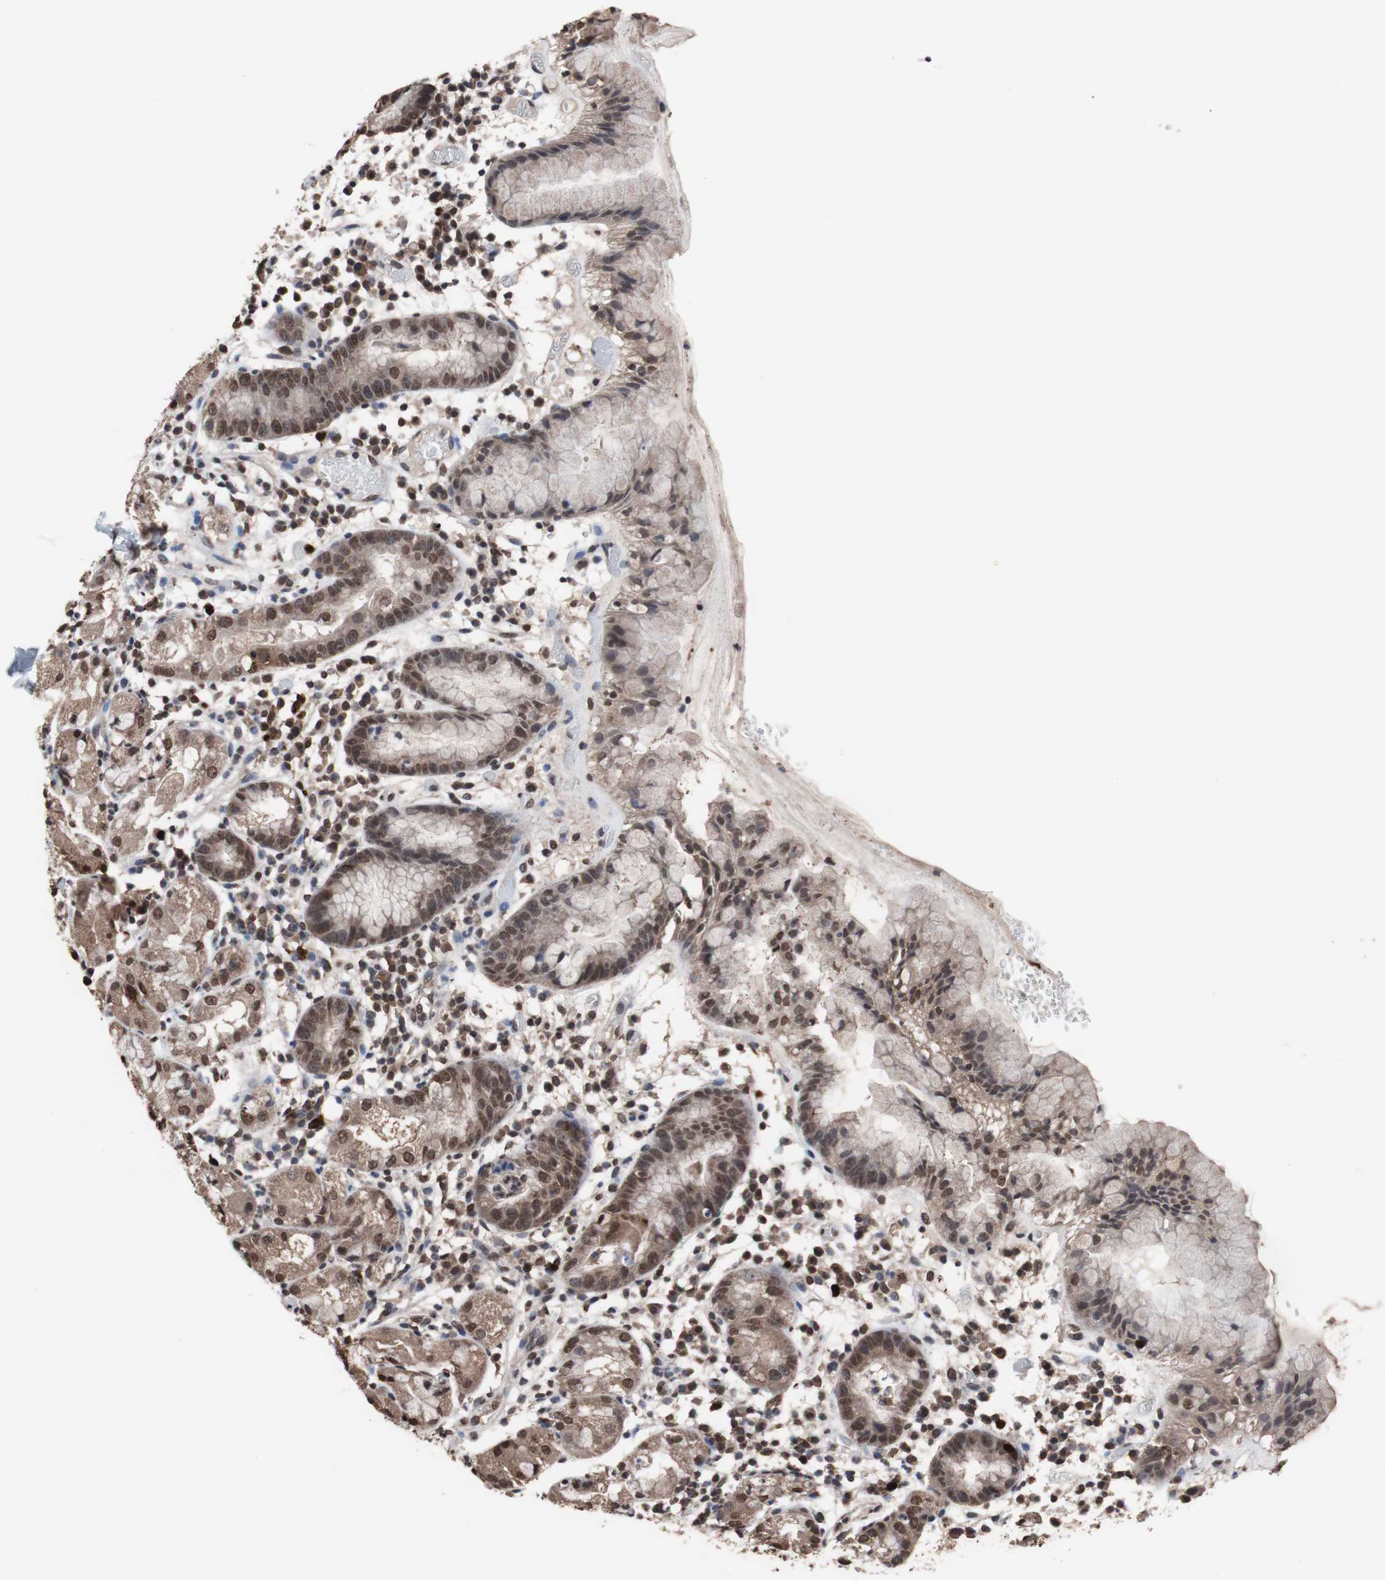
{"staining": {"intensity": "moderate", "quantity": ">75%", "location": "cytoplasmic/membranous,nuclear"}, "tissue": "stomach", "cell_type": "Glandular cells", "image_type": "normal", "snomed": [{"axis": "morphology", "description": "Normal tissue, NOS"}, {"axis": "topography", "description": "Stomach"}, {"axis": "topography", "description": "Stomach, lower"}], "caption": "Human stomach stained for a protein (brown) shows moderate cytoplasmic/membranous,nuclear positive staining in approximately >75% of glandular cells.", "gene": "MED27", "patient": {"sex": "female", "age": 75}}